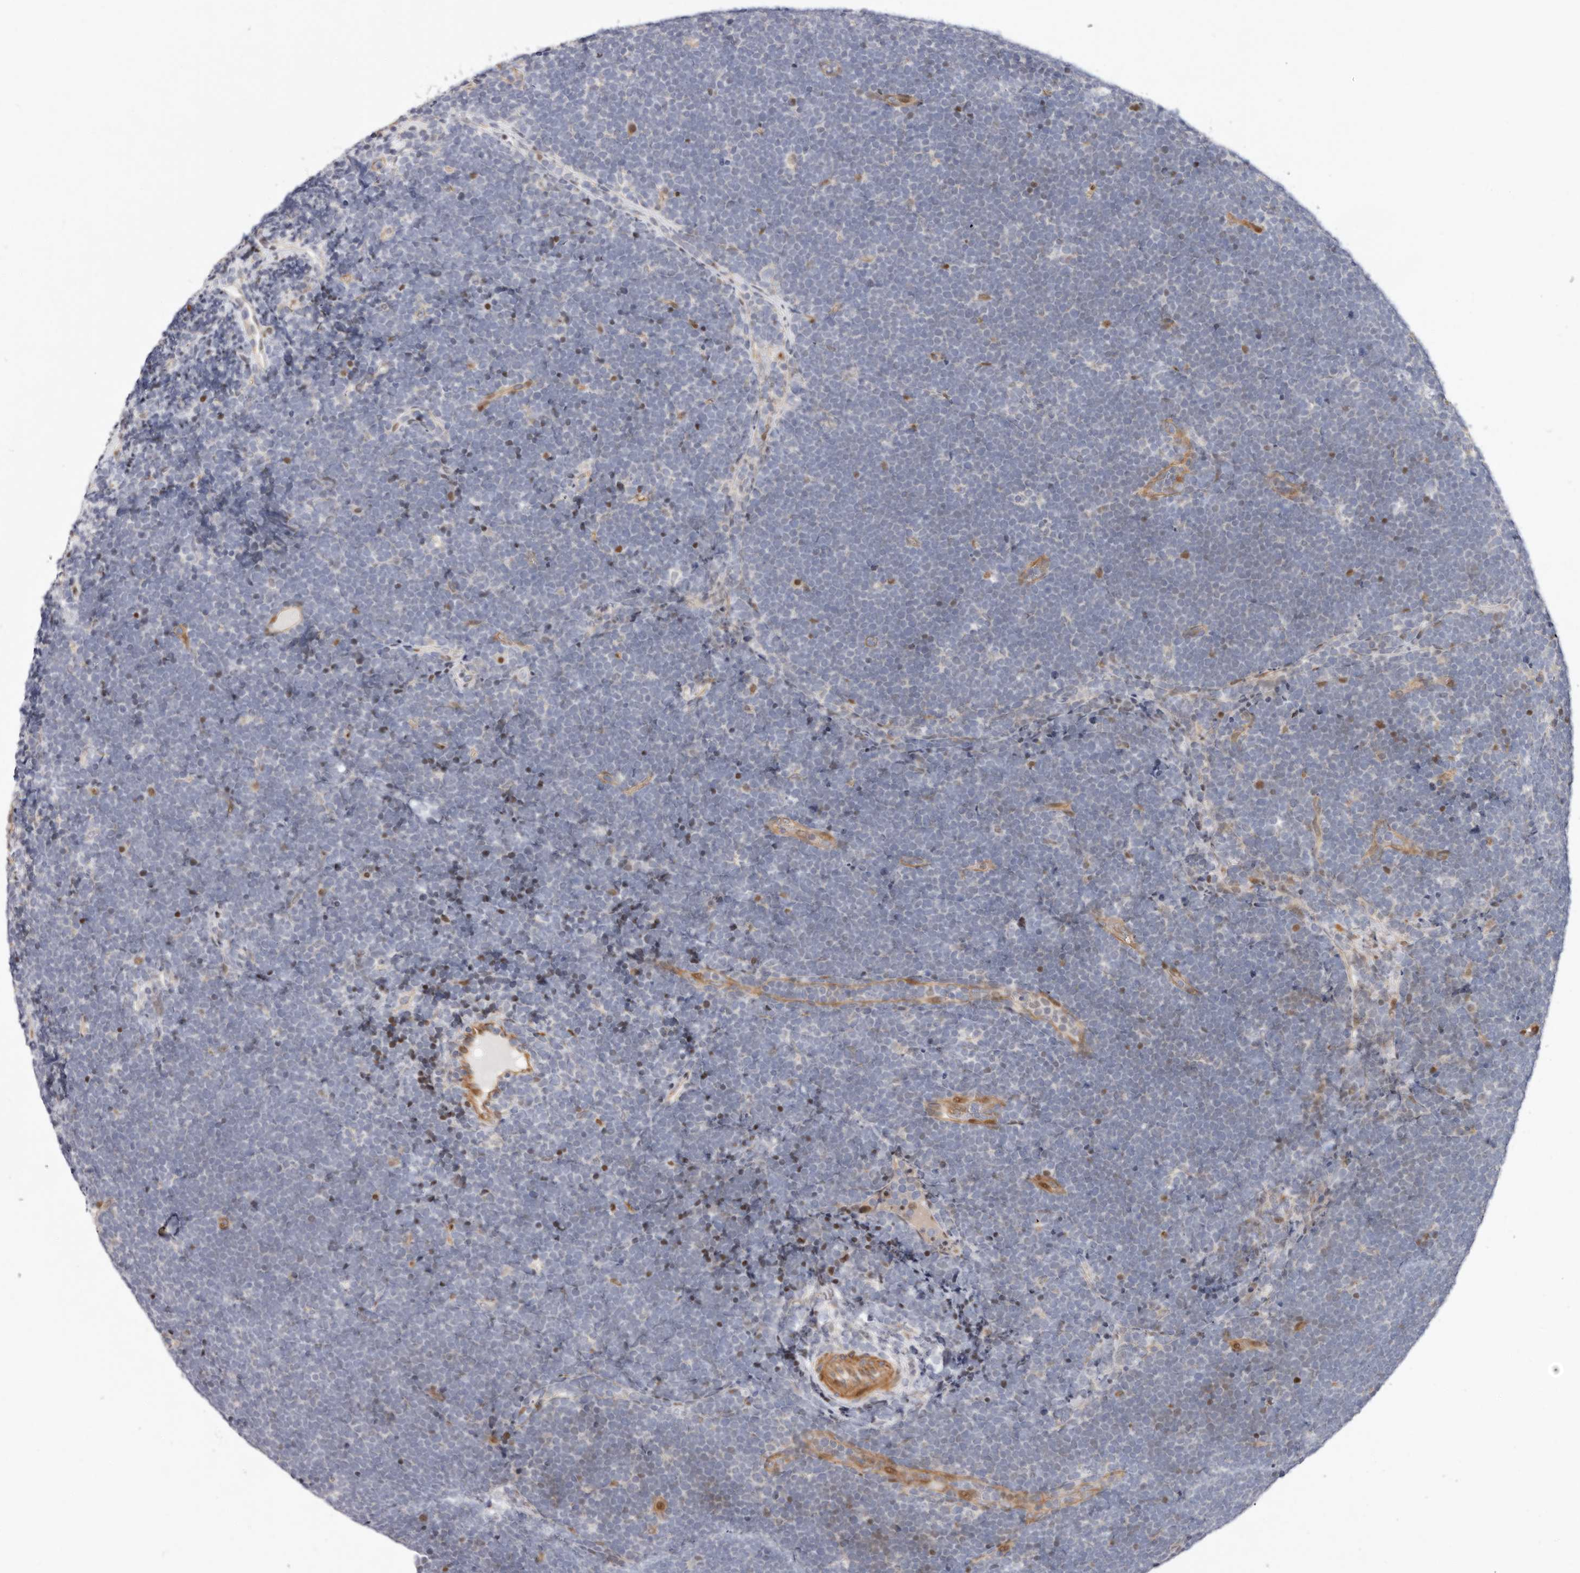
{"staining": {"intensity": "moderate", "quantity": "25%-75%", "location": "nuclear"}, "tissue": "lymphoma", "cell_type": "Tumor cells", "image_type": "cancer", "snomed": [{"axis": "morphology", "description": "Malignant lymphoma, non-Hodgkin's type, High grade"}, {"axis": "topography", "description": "Lymph node"}], "caption": "Immunohistochemistry (IHC) of human high-grade malignant lymphoma, non-Hodgkin's type exhibits medium levels of moderate nuclear positivity in approximately 25%-75% of tumor cells.", "gene": "EPHX3", "patient": {"sex": "male", "age": 13}}